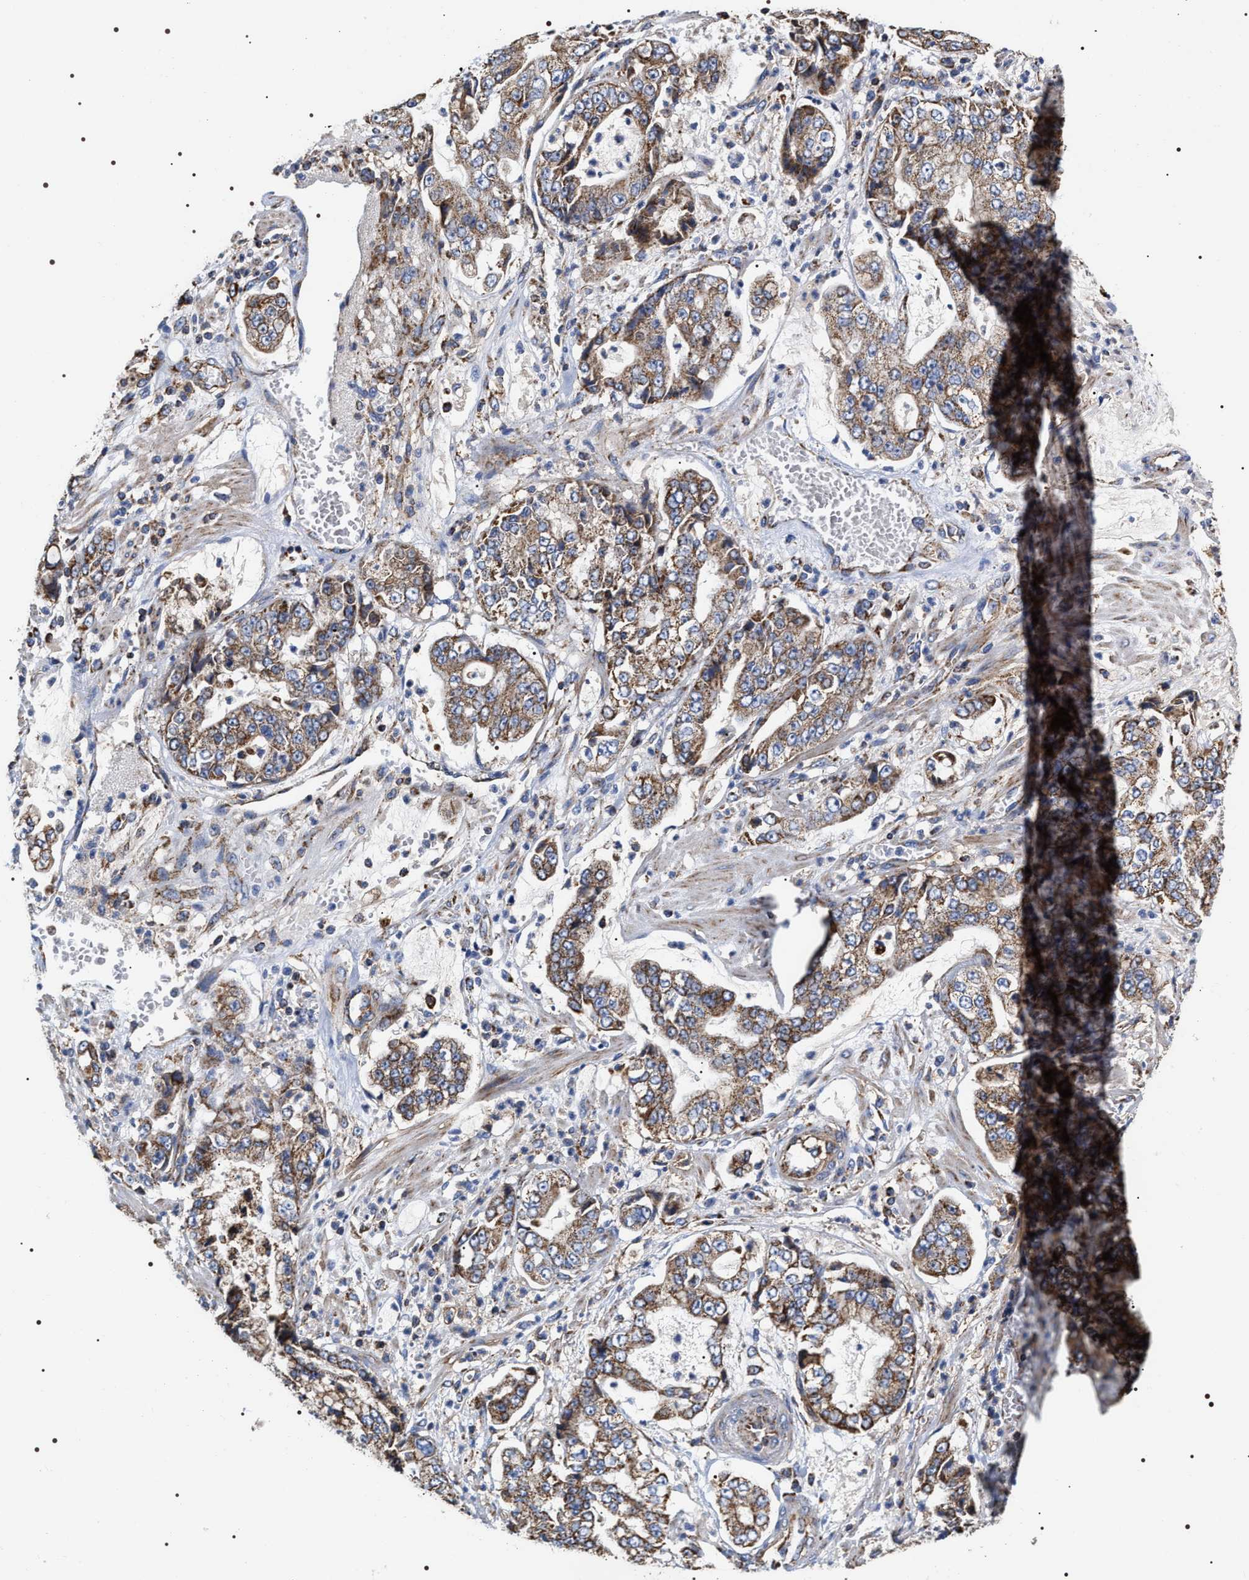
{"staining": {"intensity": "moderate", "quantity": ">75%", "location": "cytoplasmic/membranous"}, "tissue": "stomach cancer", "cell_type": "Tumor cells", "image_type": "cancer", "snomed": [{"axis": "morphology", "description": "Adenocarcinoma, NOS"}, {"axis": "topography", "description": "Stomach"}], "caption": "Human adenocarcinoma (stomach) stained with a protein marker reveals moderate staining in tumor cells.", "gene": "COG5", "patient": {"sex": "male", "age": 76}}